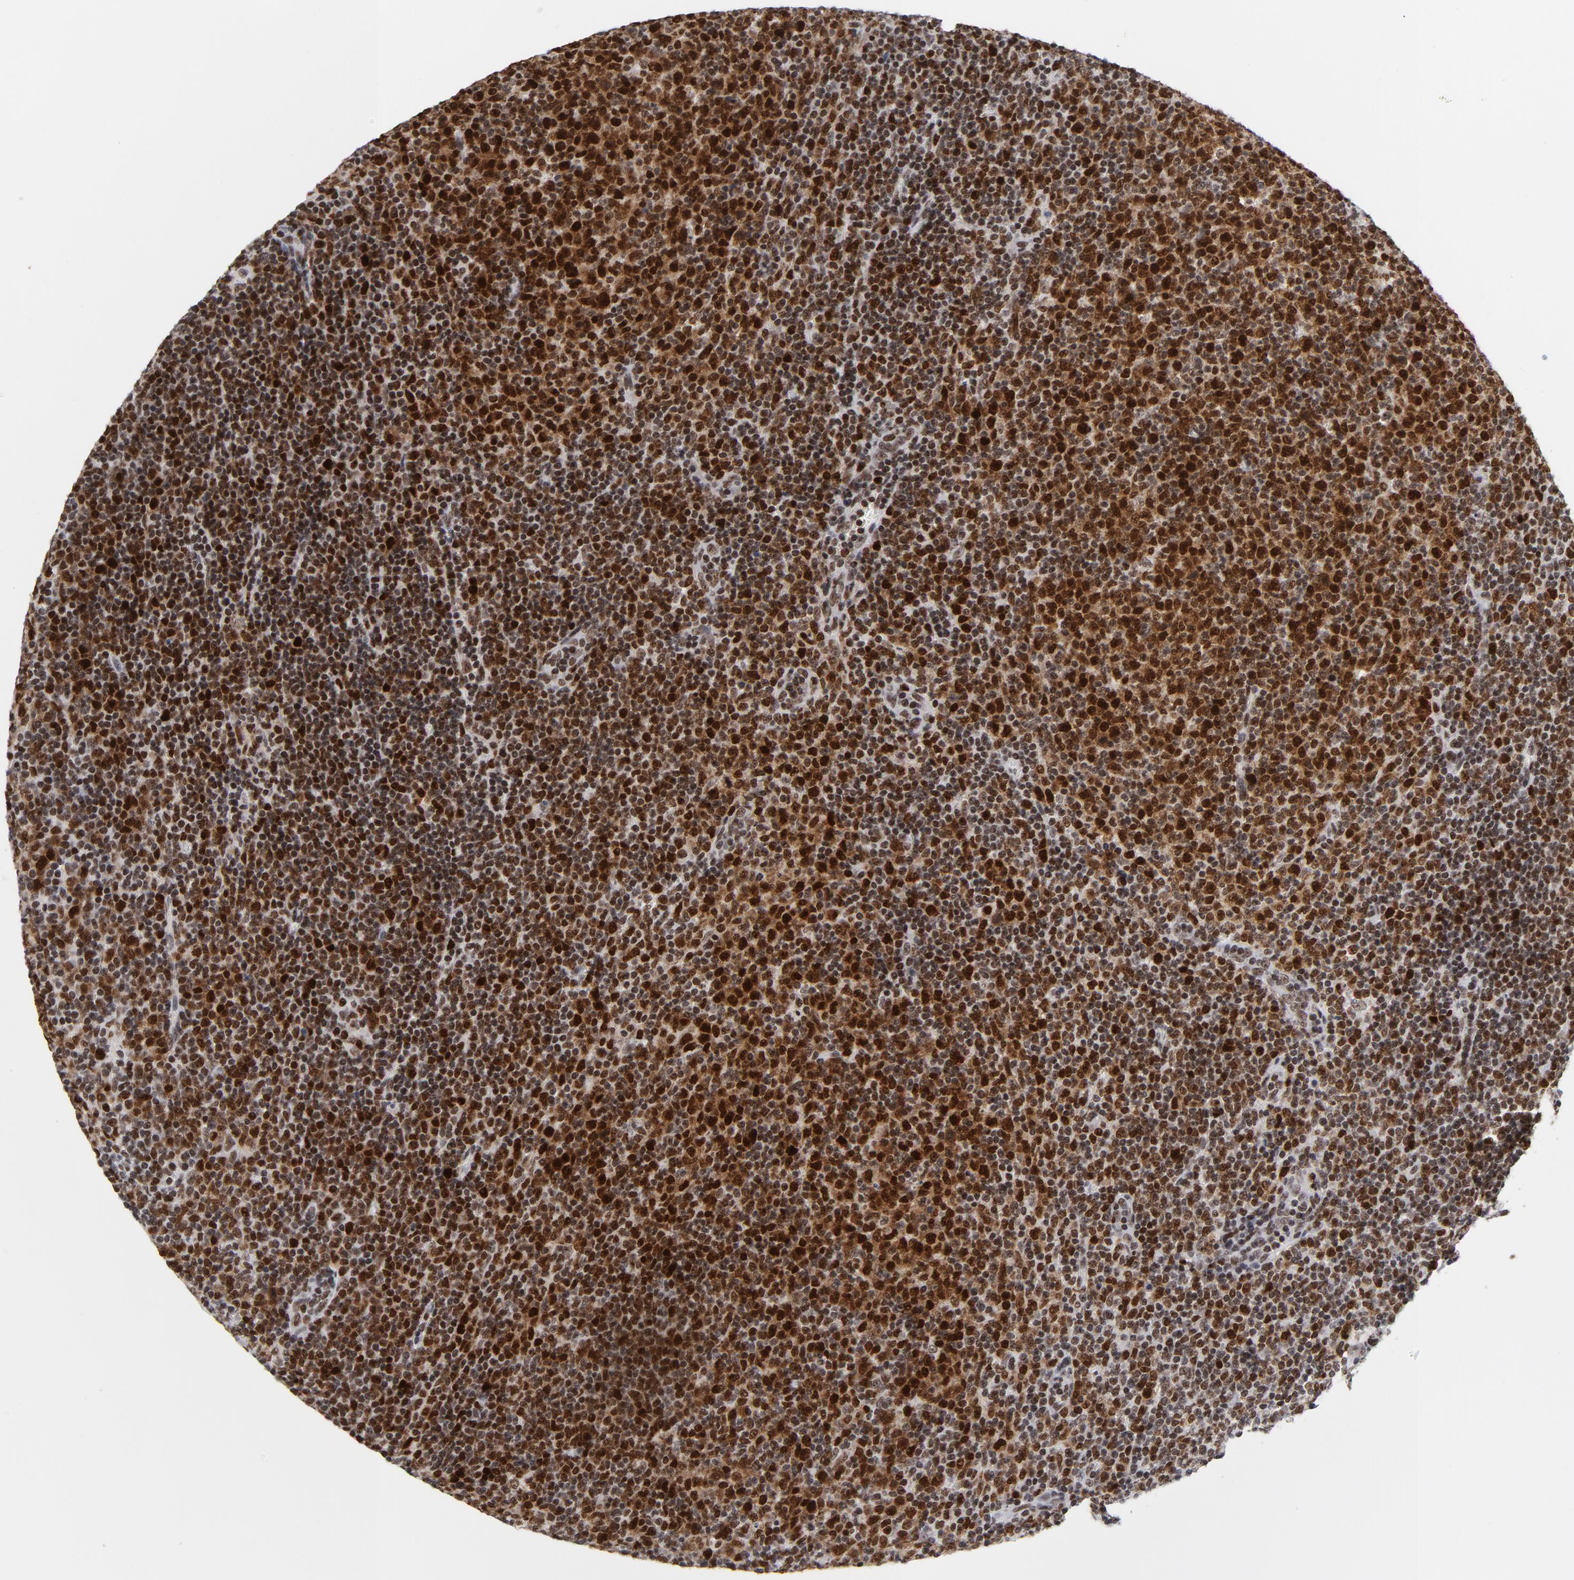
{"staining": {"intensity": "strong", "quantity": ">75%", "location": "nuclear"}, "tissue": "lymphoma", "cell_type": "Tumor cells", "image_type": "cancer", "snomed": [{"axis": "morphology", "description": "Malignant lymphoma, non-Hodgkin's type, Low grade"}, {"axis": "topography", "description": "Lymph node"}], "caption": "Lymphoma stained with IHC demonstrates strong nuclear expression in approximately >75% of tumor cells. Ihc stains the protein of interest in brown and the nuclei are stained blue.", "gene": "RFC4", "patient": {"sex": "male", "age": 70}}